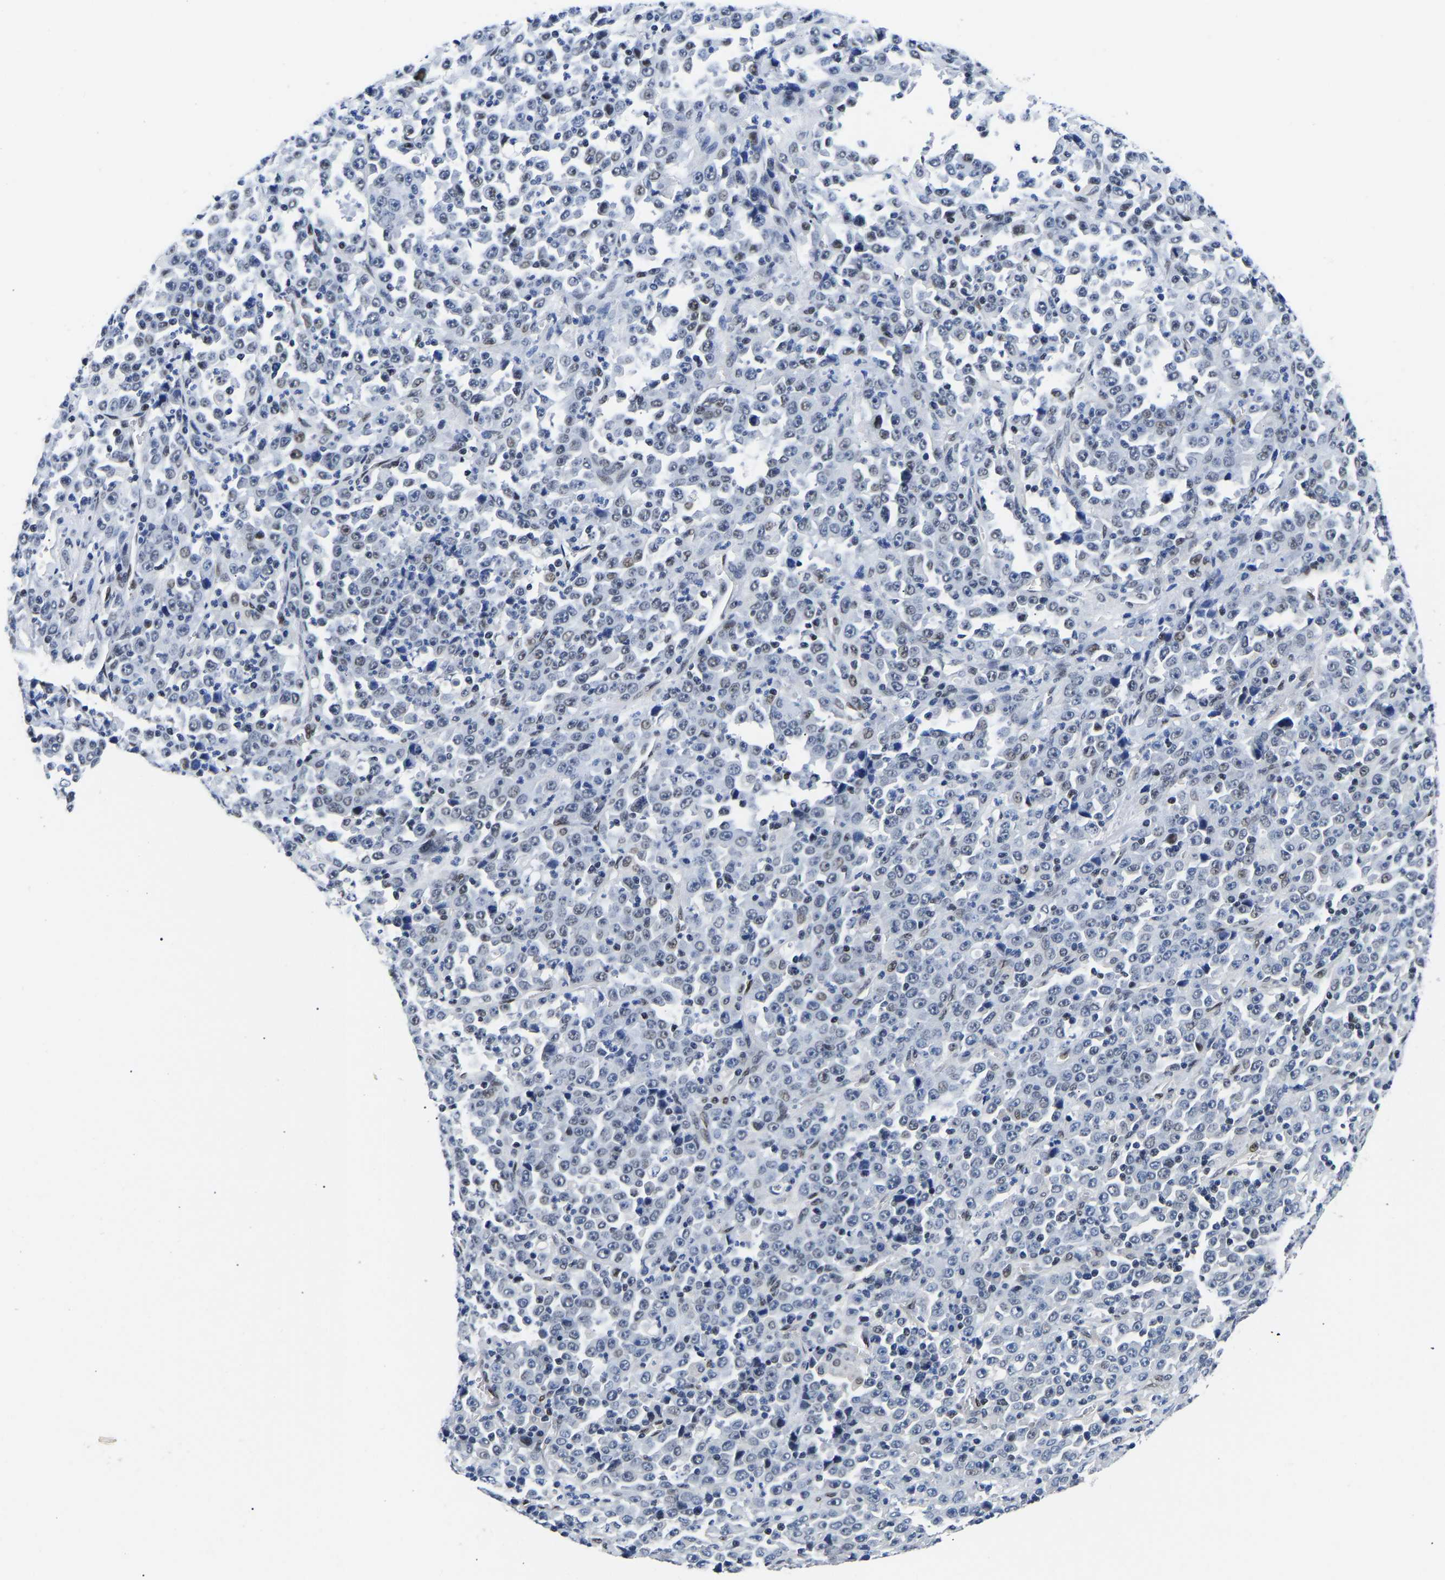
{"staining": {"intensity": "weak", "quantity": "<25%", "location": "nuclear"}, "tissue": "stomach cancer", "cell_type": "Tumor cells", "image_type": "cancer", "snomed": [{"axis": "morphology", "description": "Normal tissue, NOS"}, {"axis": "morphology", "description": "Adenocarcinoma, NOS"}, {"axis": "topography", "description": "Stomach, upper"}, {"axis": "topography", "description": "Stomach"}], "caption": "This is an immunohistochemistry photomicrograph of stomach adenocarcinoma. There is no staining in tumor cells.", "gene": "PTRHD1", "patient": {"sex": "male", "age": 59}}